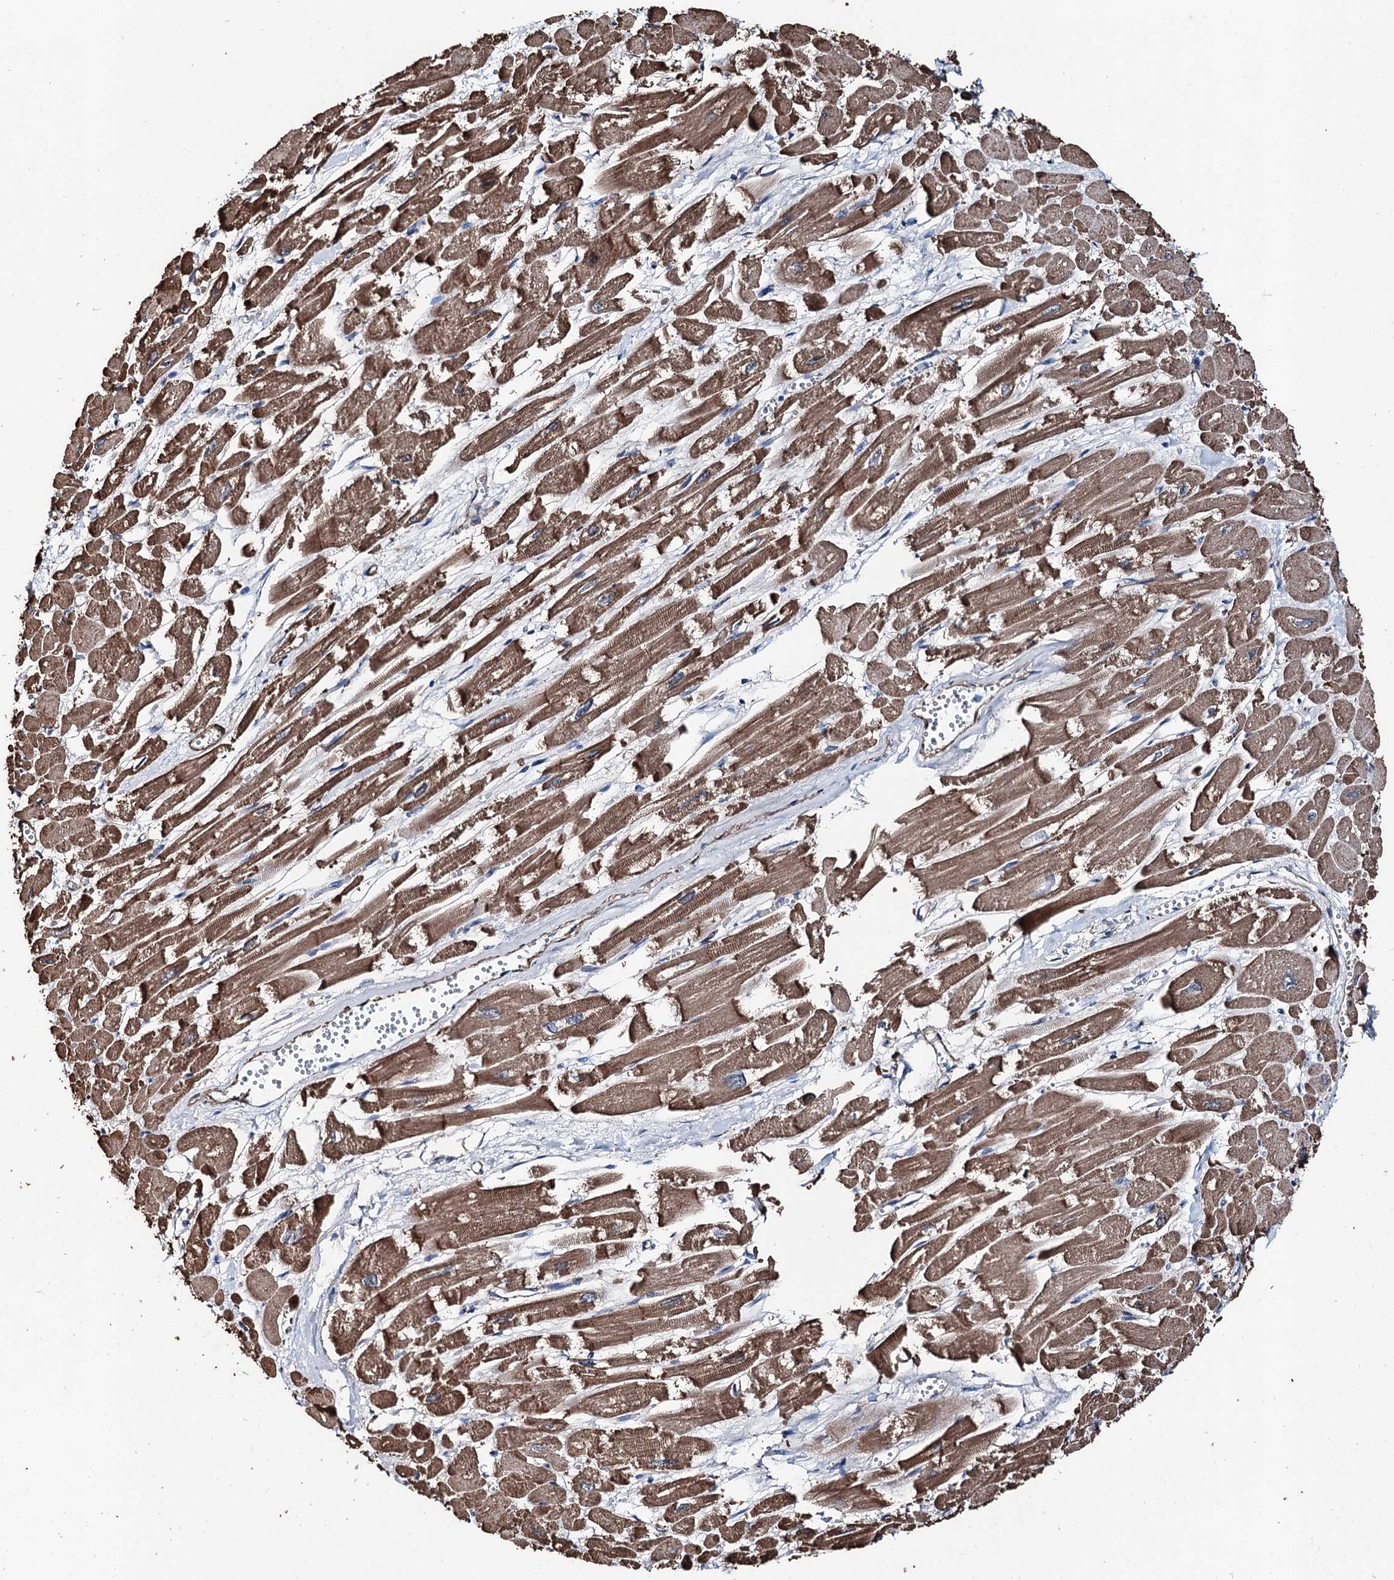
{"staining": {"intensity": "moderate", "quantity": ">75%", "location": "cytoplasmic/membranous"}, "tissue": "heart muscle", "cell_type": "Cardiomyocytes", "image_type": "normal", "snomed": [{"axis": "morphology", "description": "Normal tissue, NOS"}, {"axis": "topography", "description": "Heart"}], "caption": "Immunohistochemical staining of normal heart muscle exhibits medium levels of moderate cytoplasmic/membranous expression in about >75% of cardiomyocytes.", "gene": "DDIAS", "patient": {"sex": "male", "age": 54}}